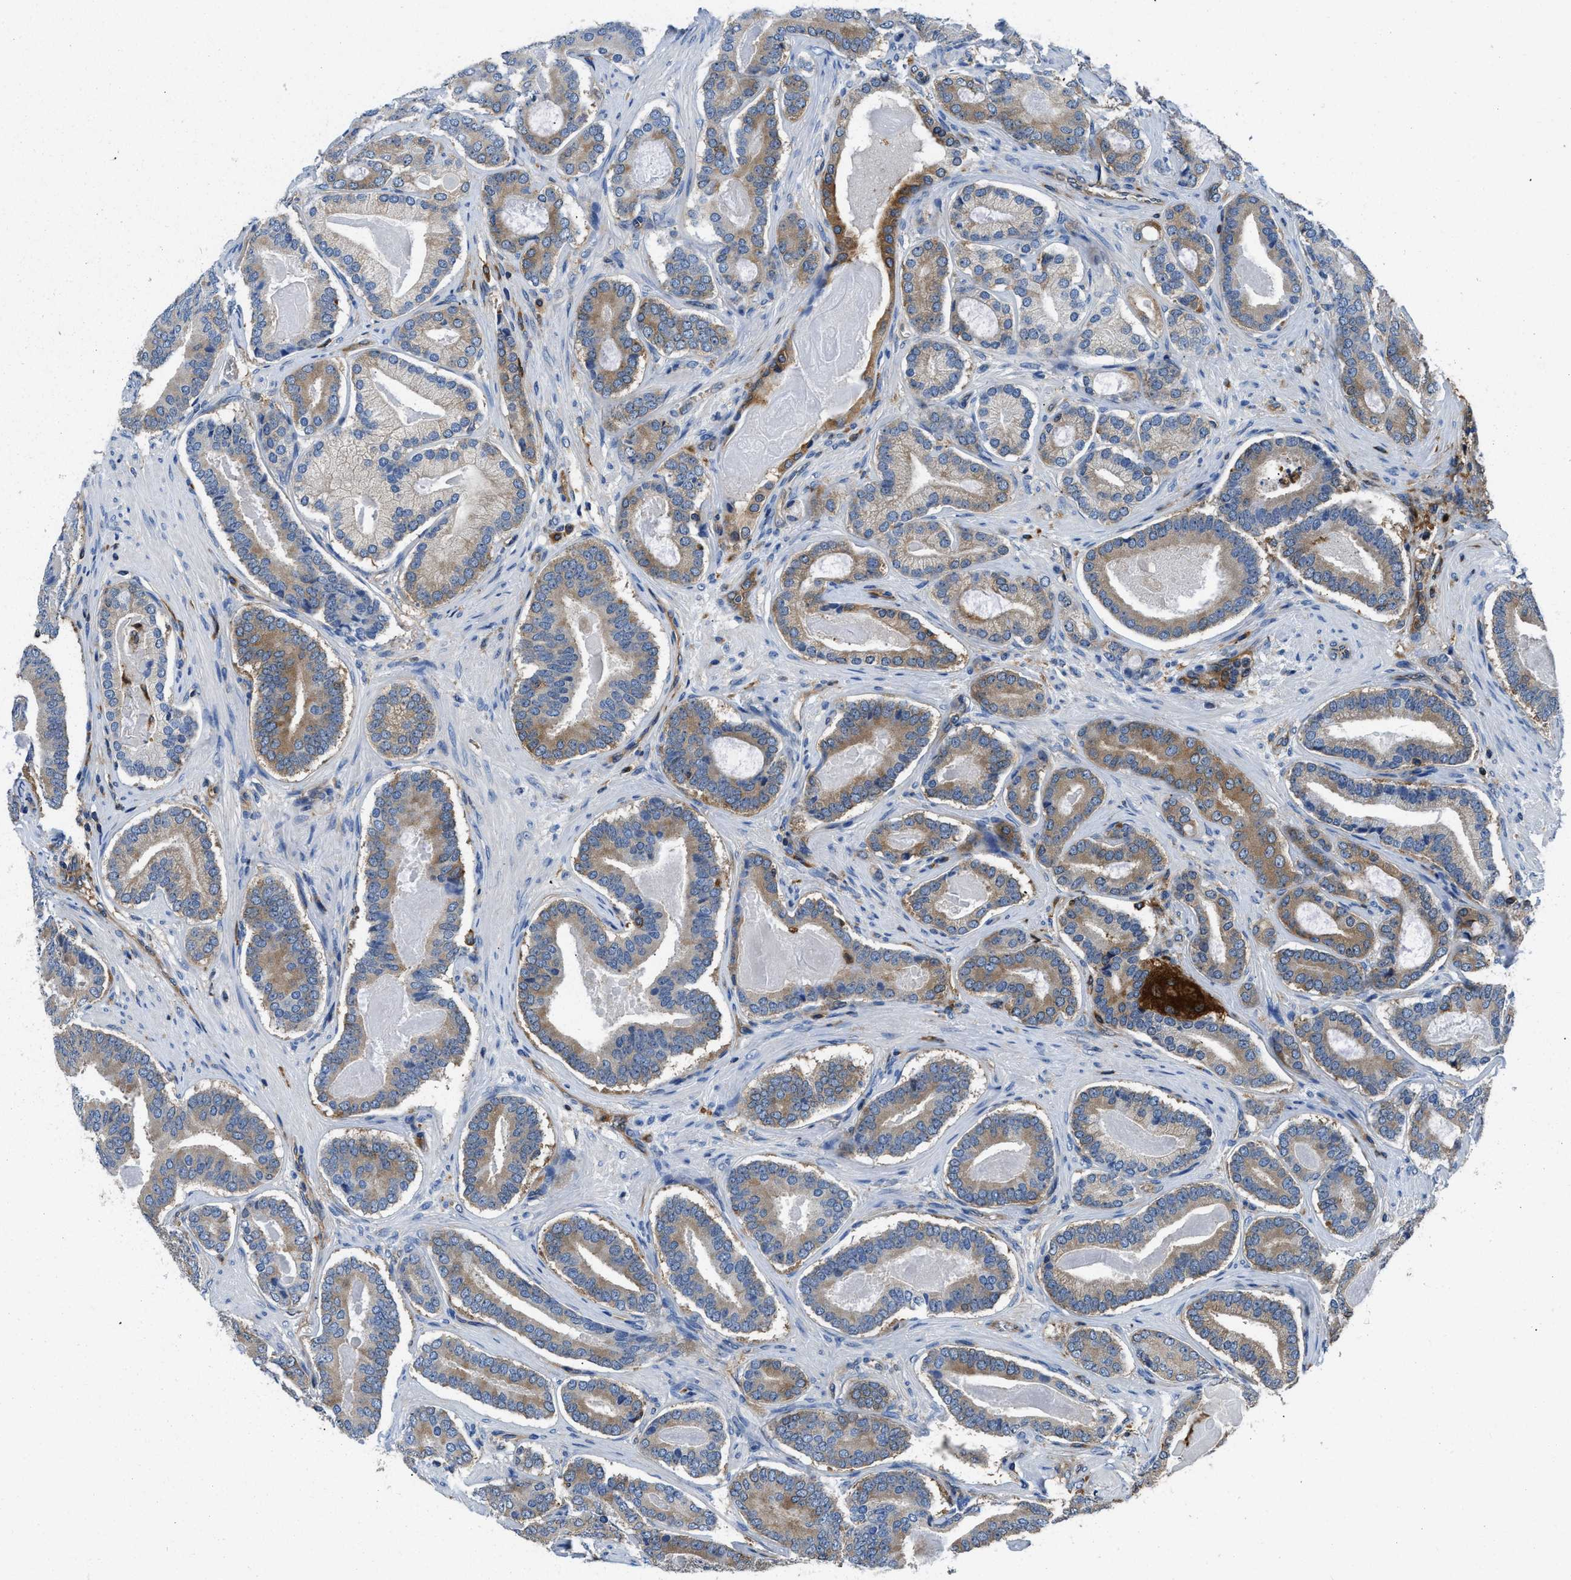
{"staining": {"intensity": "moderate", "quantity": "25%-75%", "location": "cytoplasmic/membranous"}, "tissue": "prostate cancer", "cell_type": "Tumor cells", "image_type": "cancer", "snomed": [{"axis": "morphology", "description": "Adenocarcinoma, High grade"}, {"axis": "topography", "description": "Prostate"}], "caption": "Moderate cytoplasmic/membranous expression for a protein is identified in about 25%-75% of tumor cells of prostate cancer using immunohistochemistry (IHC).", "gene": "PKM", "patient": {"sex": "male", "age": 60}}